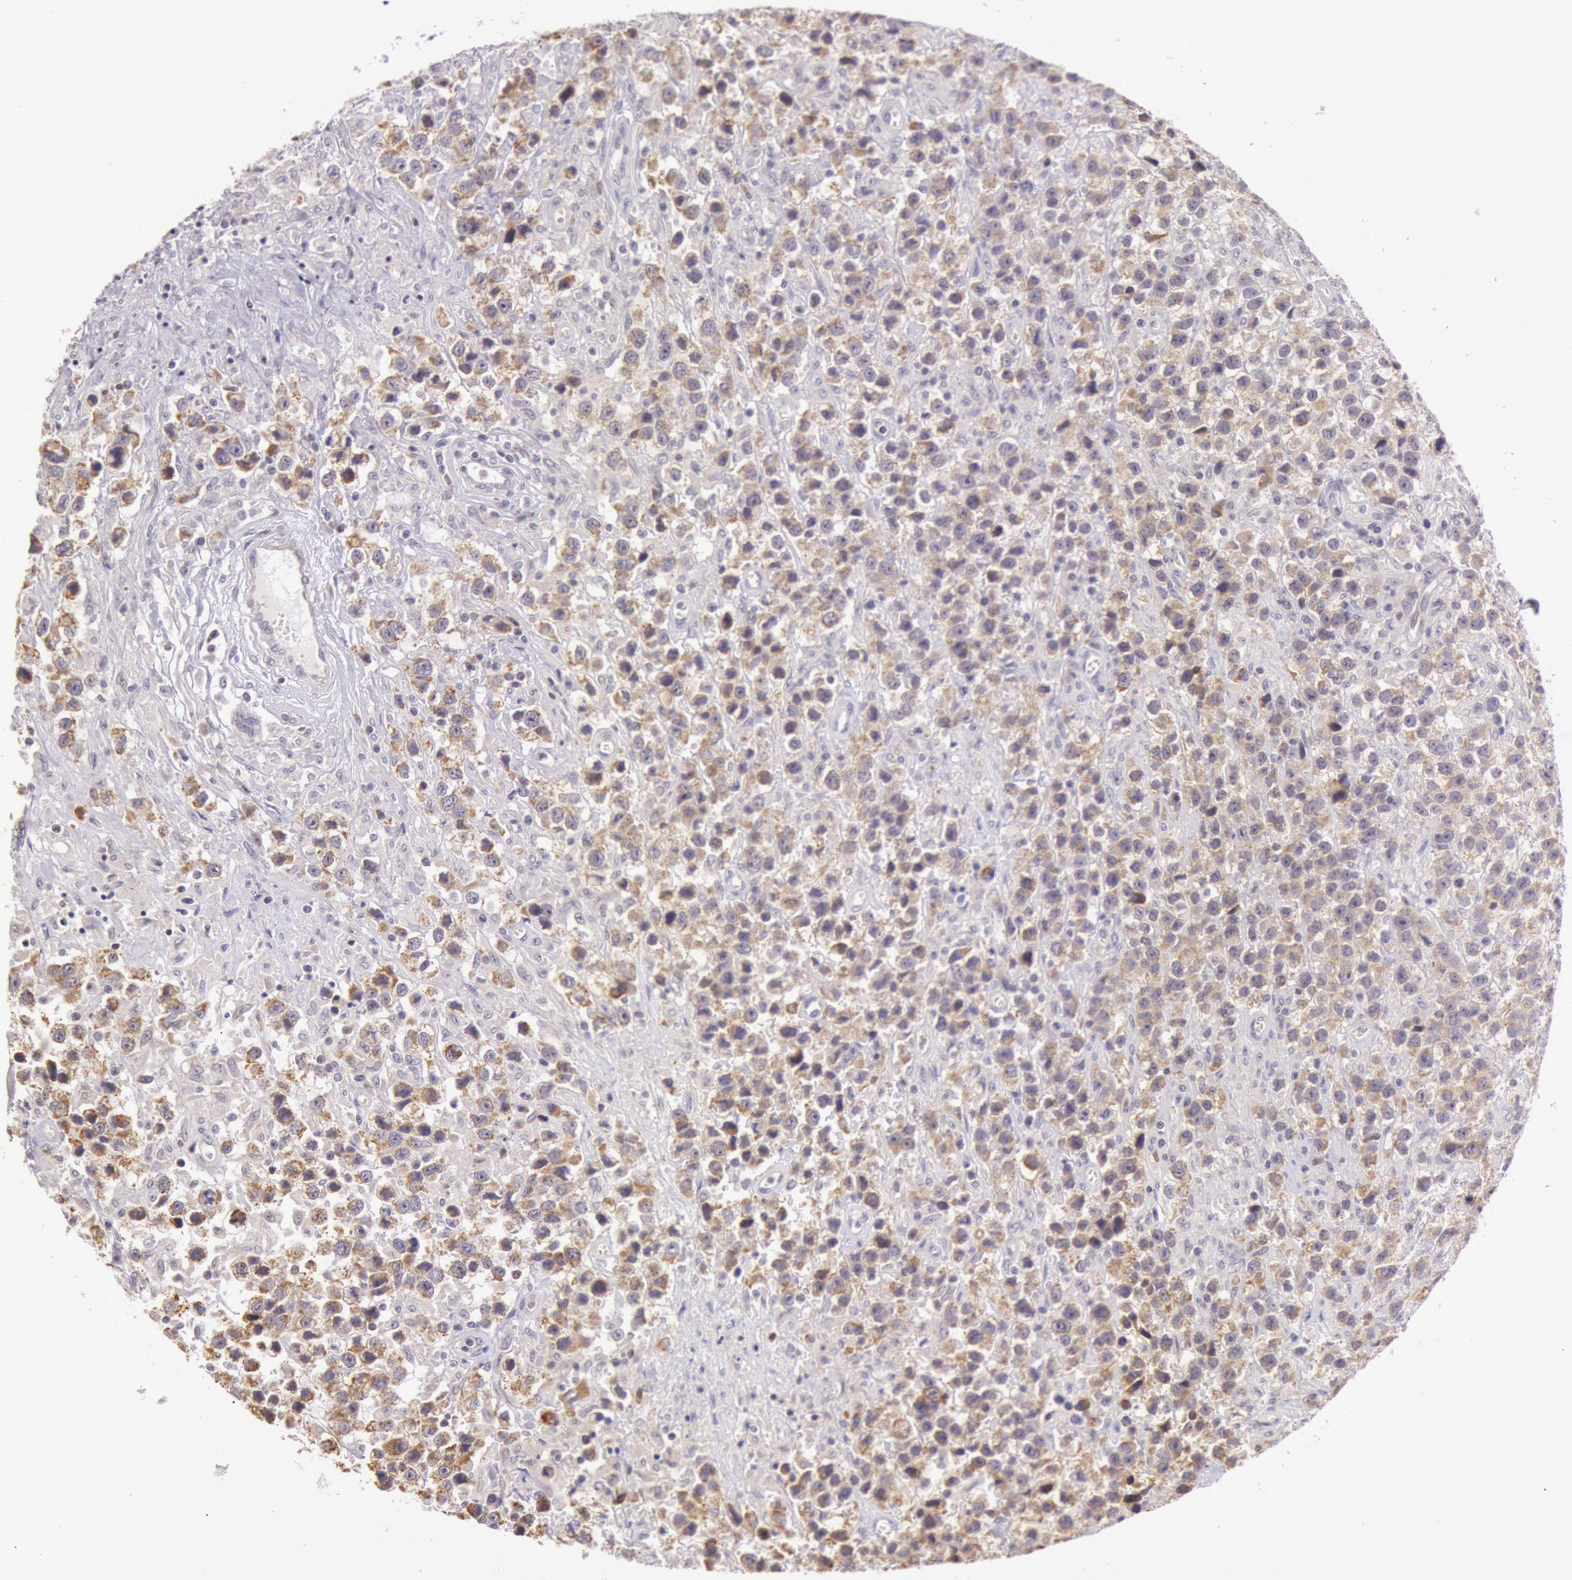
{"staining": {"intensity": "moderate", "quantity": ">75%", "location": "cytoplasmic/membranous"}, "tissue": "testis cancer", "cell_type": "Tumor cells", "image_type": "cancer", "snomed": [{"axis": "morphology", "description": "Seminoma, NOS"}, {"axis": "topography", "description": "Testis"}], "caption": "Tumor cells reveal medium levels of moderate cytoplasmic/membranous positivity in about >75% of cells in human testis cancer (seminoma).", "gene": "CDK16", "patient": {"sex": "male", "age": 43}}